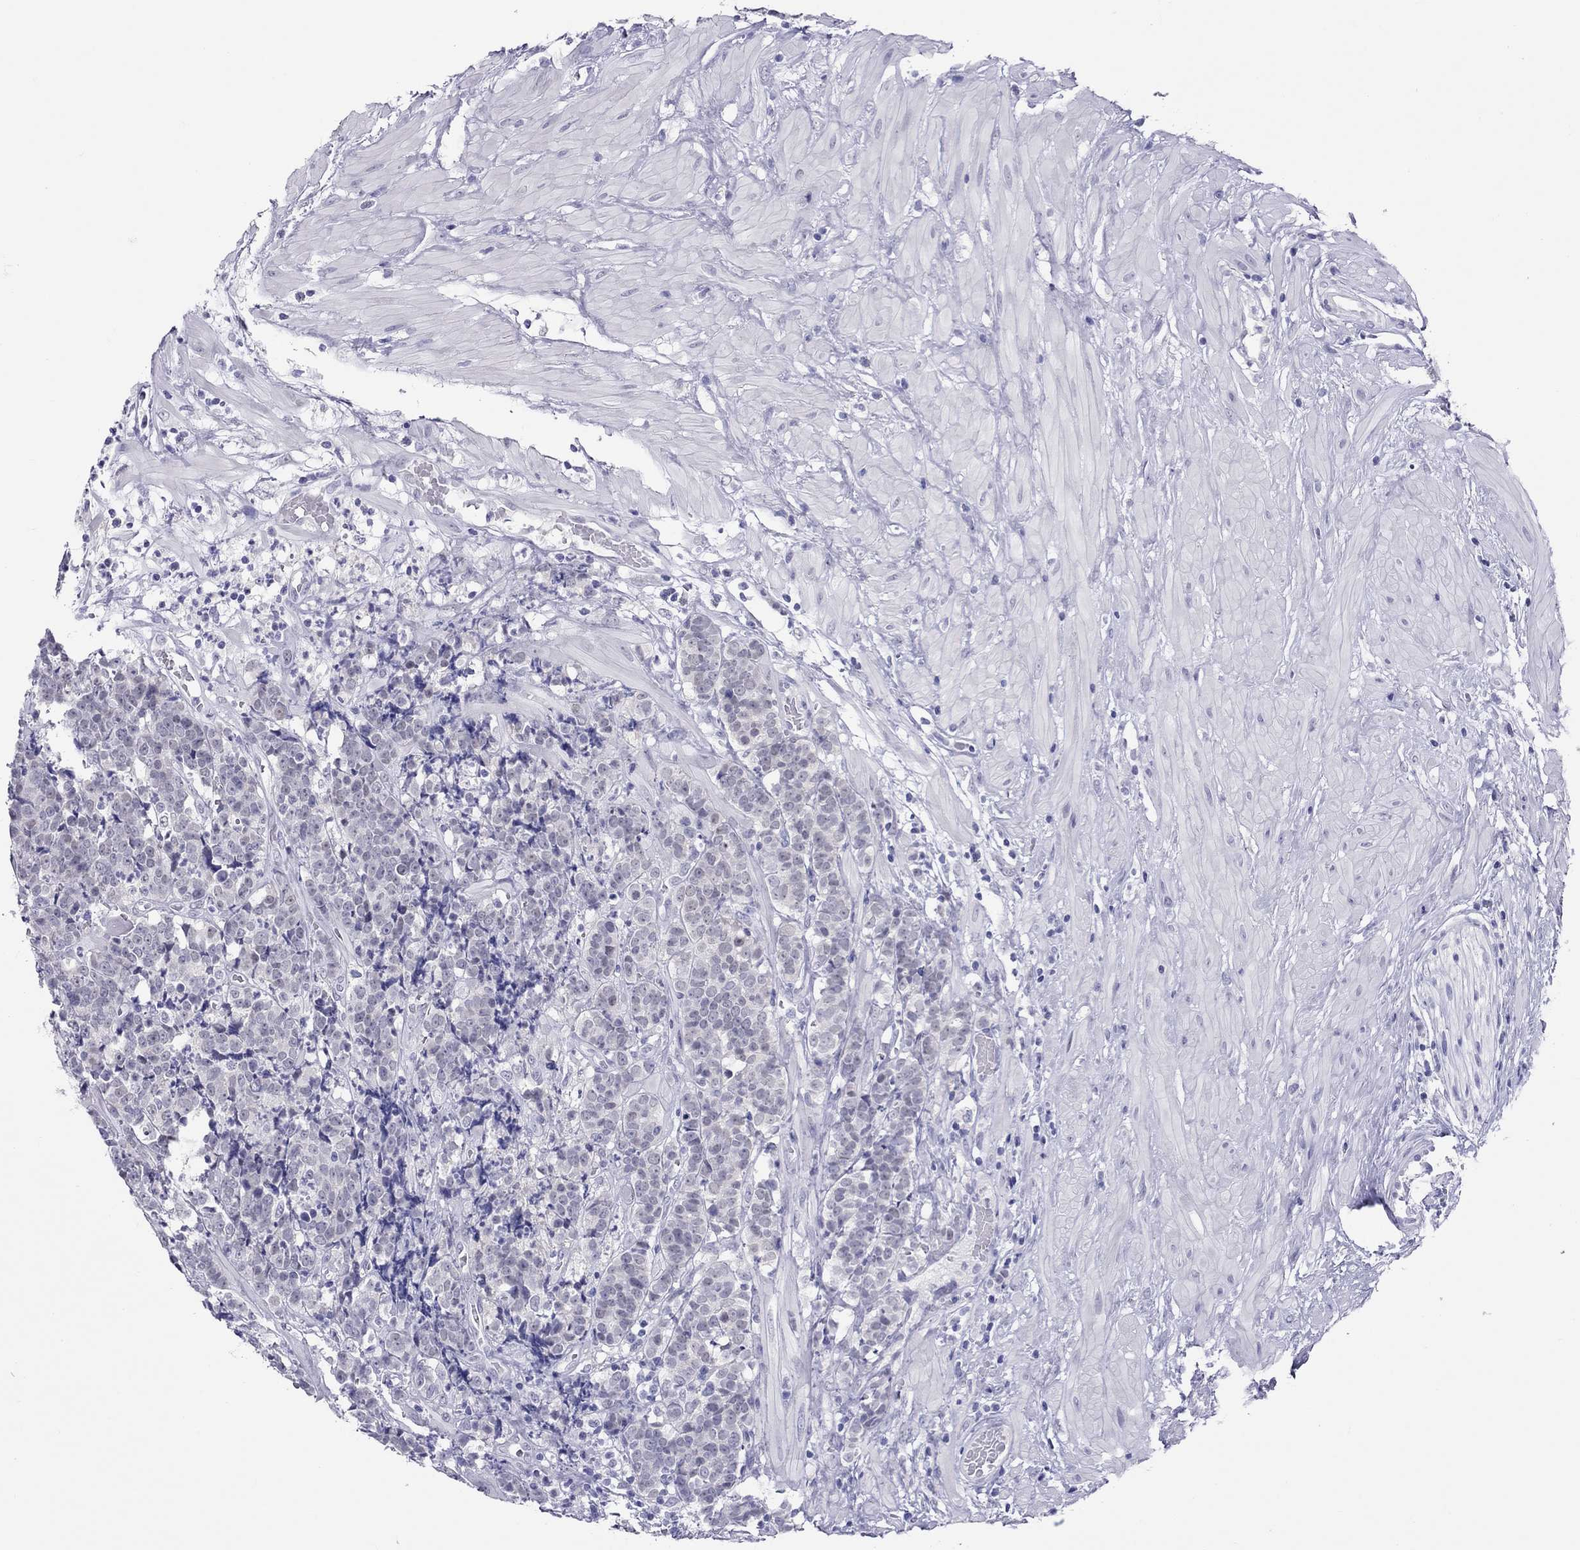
{"staining": {"intensity": "negative", "quantity": "none", "location": "none"}, "tissue": "prostate cancer", "cell_type": "Tumor cells", "image_type": "cancer", "snomed": [{"axis": "morphology", "description": "Adenocarcinoma, NOS"}, {"axis": "topography", "description": "Prostate"}], "caption": "A histopathology image of prostate adenocarcinoma stained for a protein displays no brown staining in tumor cells.", "gene": "CHRNB3", "patient": {"sex": "male", "age": 67}}